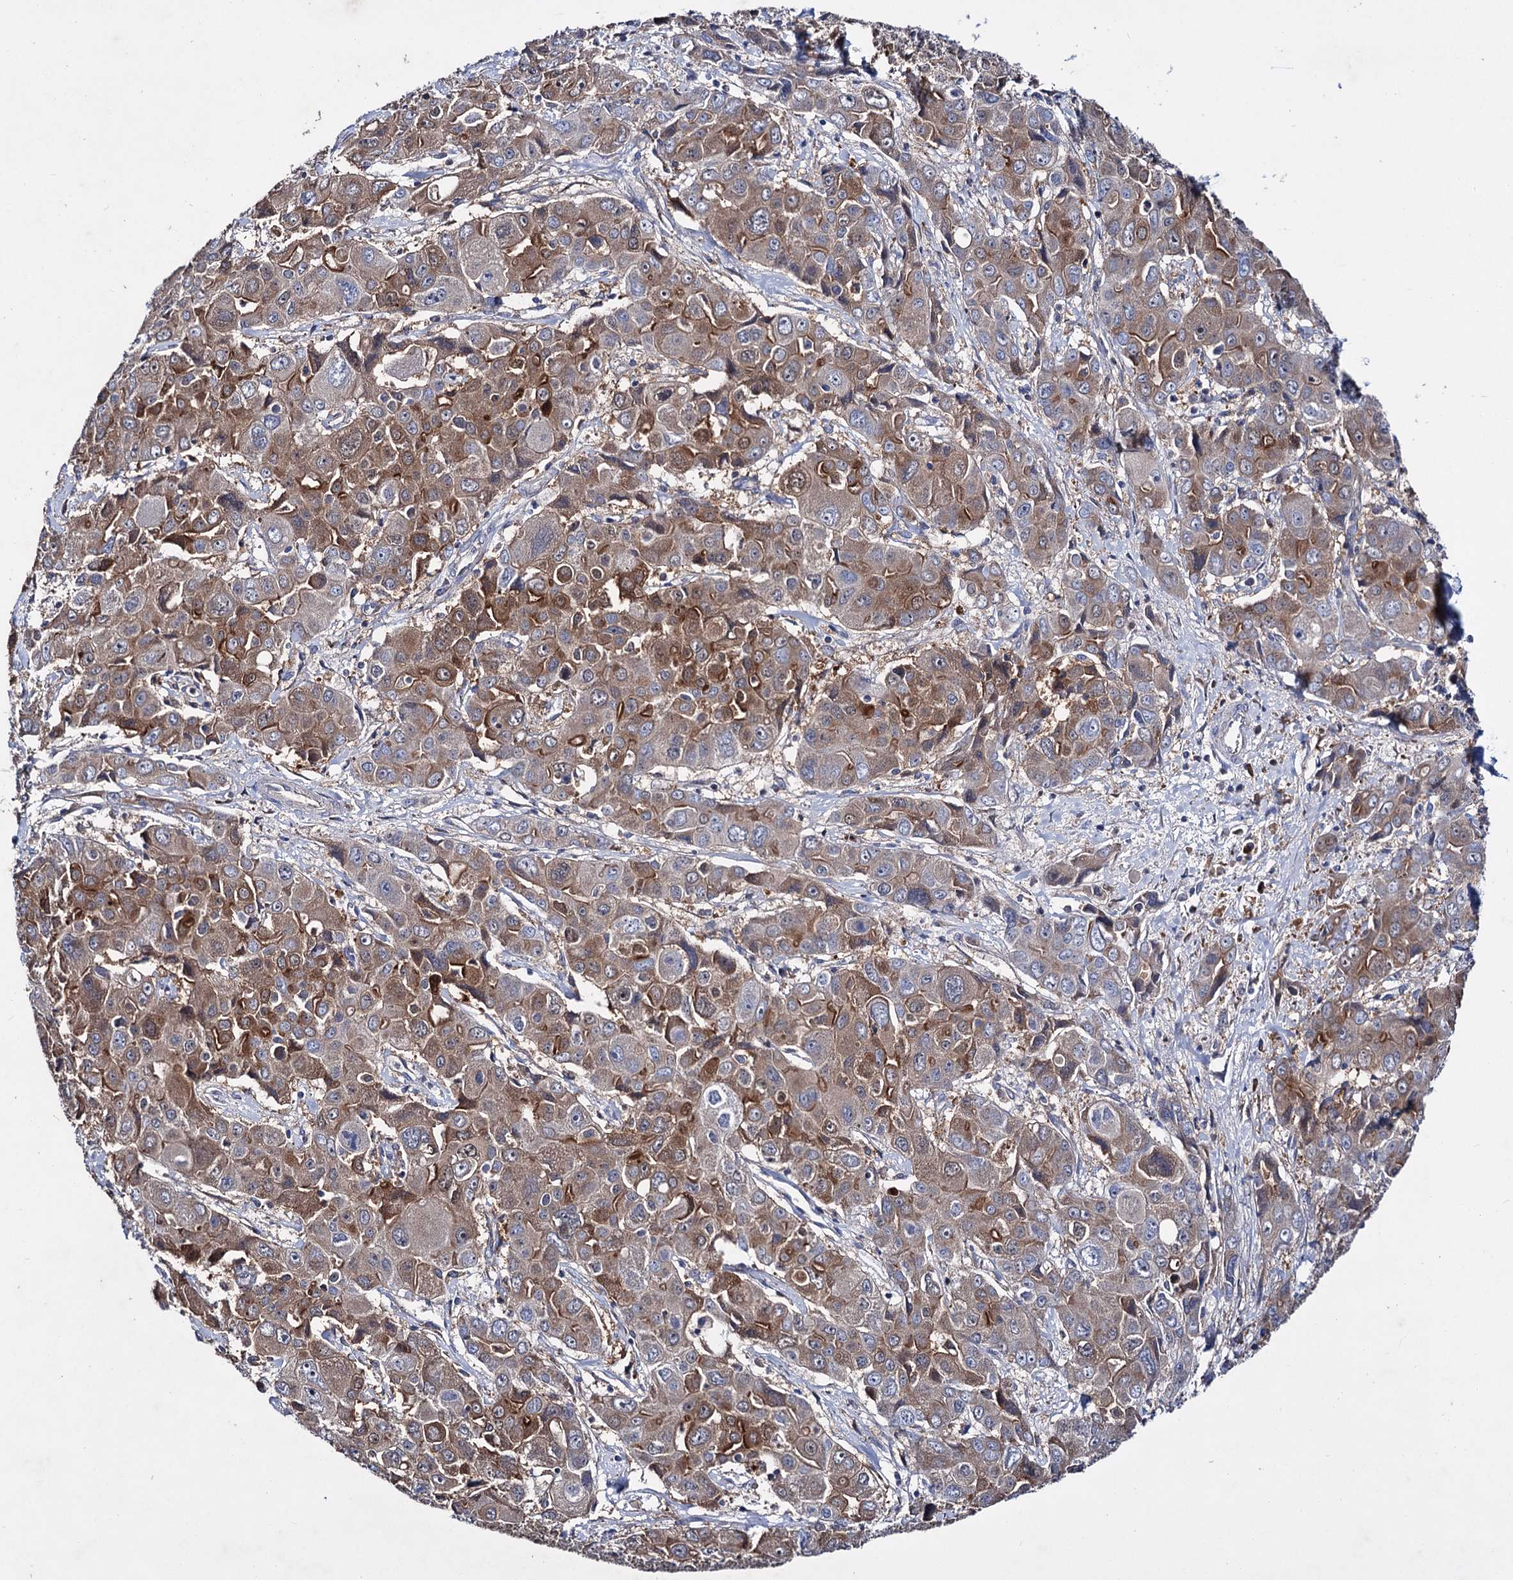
{"staining": {"intensity": "moderate", "quantity": ">75%", "location": "cytoplasmic/membranous"}, "tissue": "liver cancer", "cell_type": "Tumor cells", "image_type": "cancer", "snomed": [{"axis": "morphology", "description": "Cholangiocarcinoma"}, {"axis": "topography", "description": "Liver"}], "caption": "Brown immunohistochemical staining in human cholangiocarcinoma (liver) exhibits moderate cytoplasmic/membranous staining in approximately >75% of tumor cells.", "gene": "CLPB", "patient": {"sex": "male", "age": 67}}